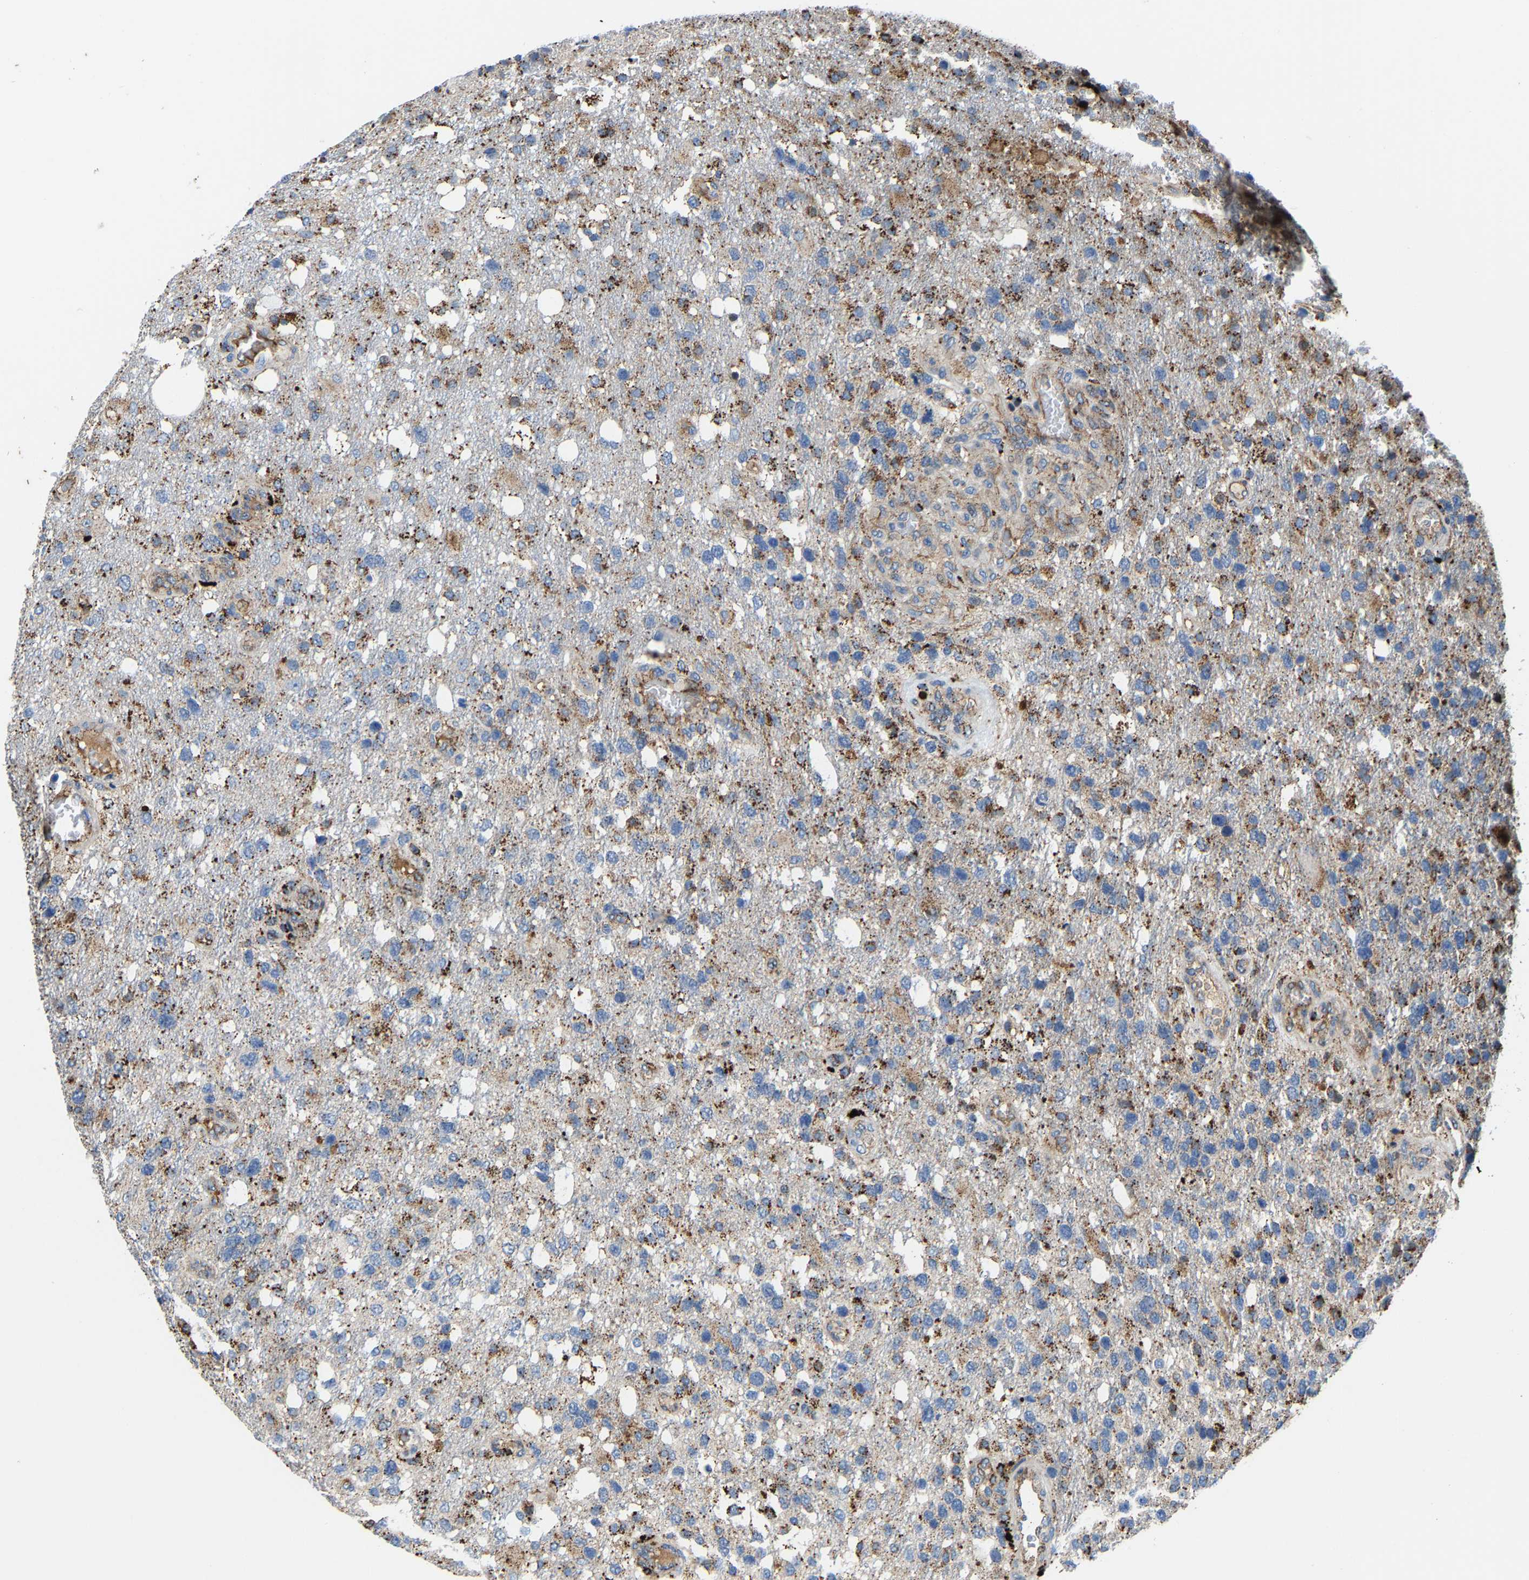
{"staining": {"intensity": "moderate", "quantity": "25%-75%", "location": "cytoplasmic/membranous"}, "tissue": "glioma", "cell_type": "Tumor cells", "image_type": "cancer", "snomed": [{"axis": "morphology", "description": "Glioma, malignant, High grade"}, {"axis": "topography", "description": "Brain"}], "caption": "A brown stain shows moderate cytoplasmic/membranous positivity of a protein in malignant high-grade glioma tumor cells. (IHC, brightfield microscopy, high magnification).", "gene": "DPP7", "patient": {"sex": "female", "age": 58}}